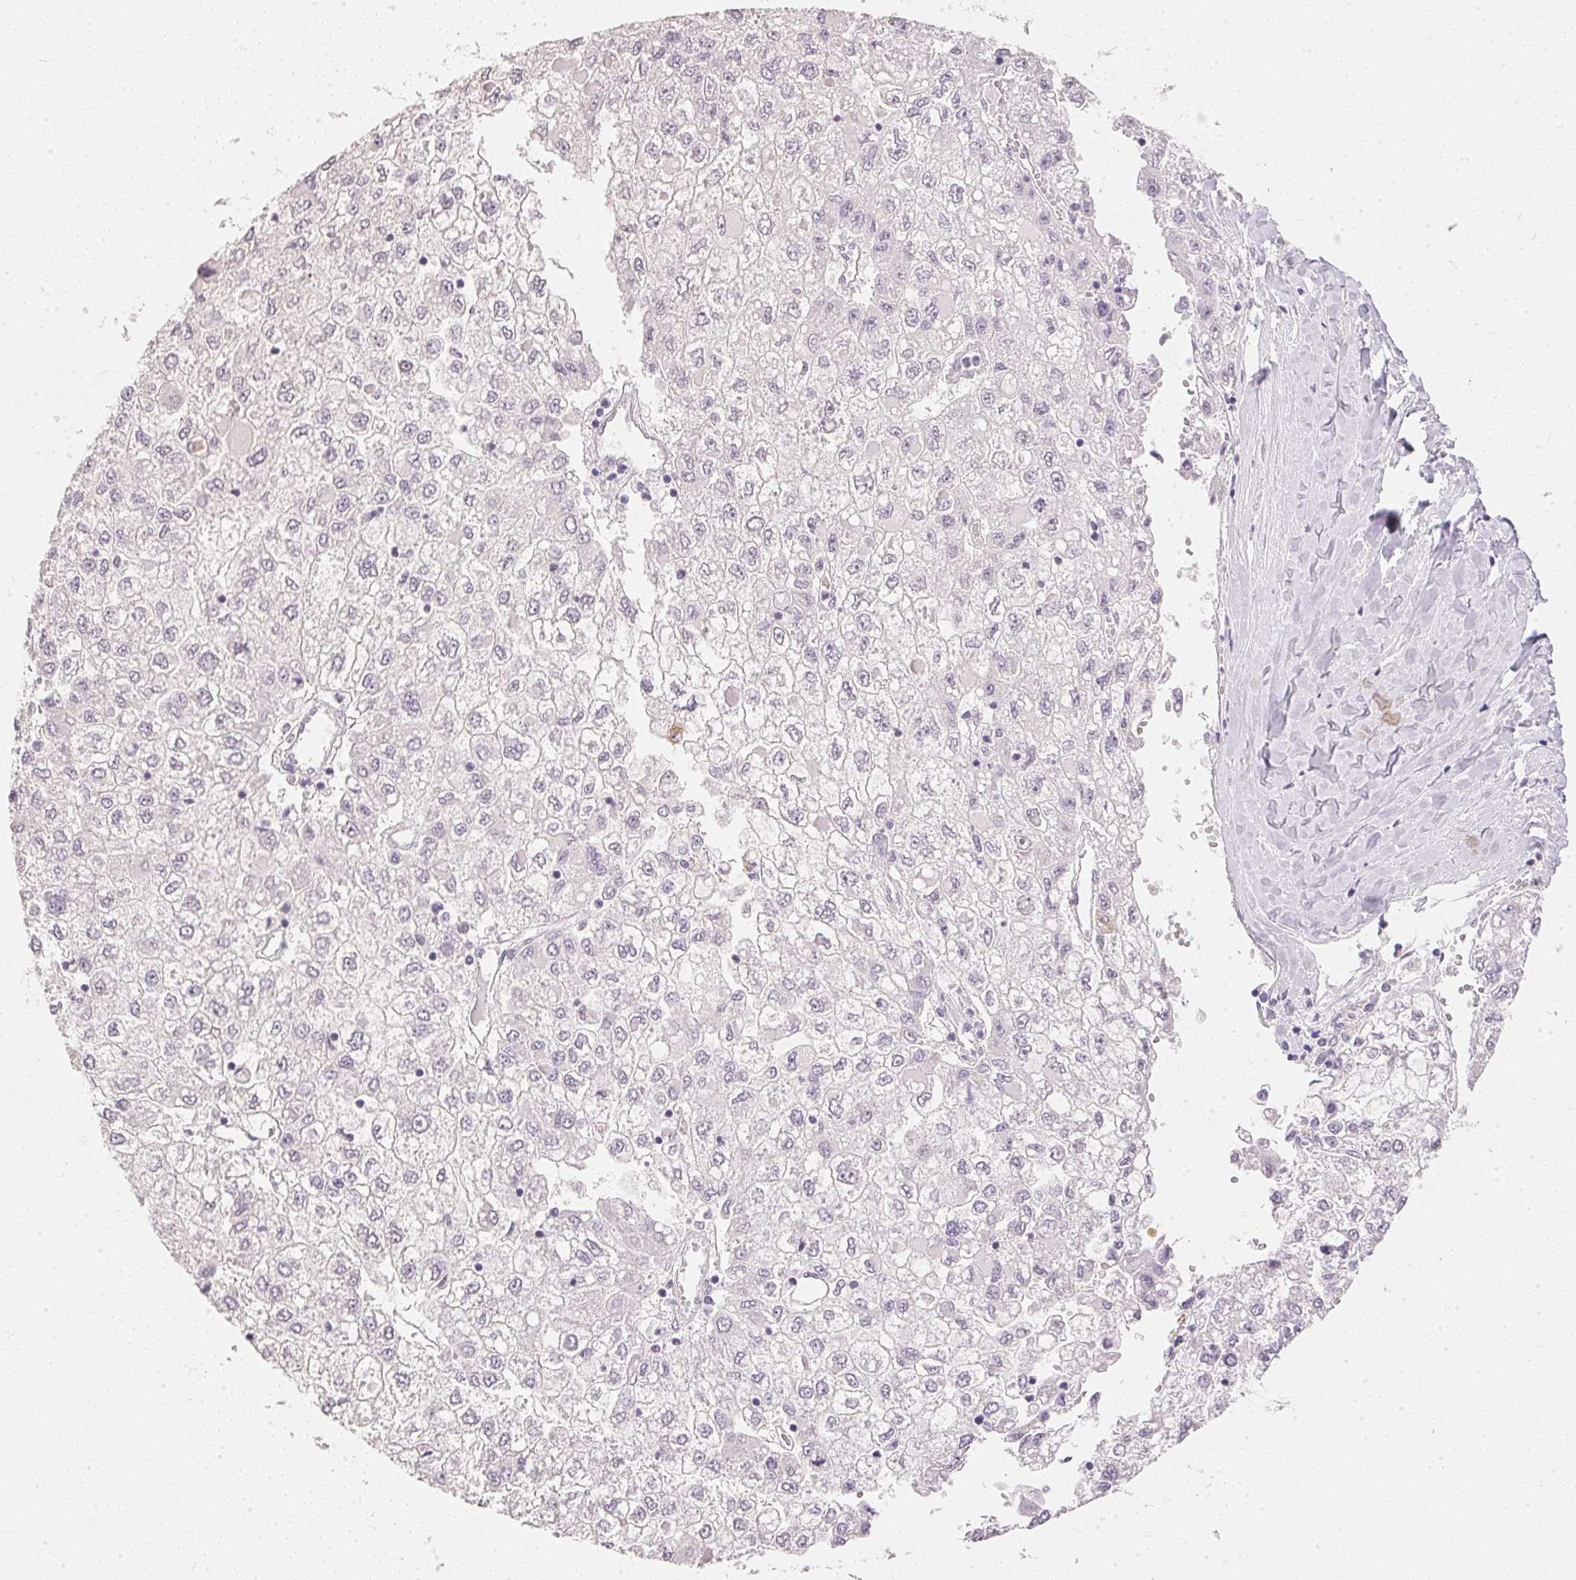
{"staining": {"intensity": "negative", "quantity": "none", "location": "none"}, "tissue": "liver cancer", "cell_type": "Tumor cells", "image_type": "cancer", "snomed": [{"axis": "morphology", "description": "Carcinoma, Hepatocellular, NOS"}, {"axis": "topography", "description": "Liver"}], "caption": "IHC micrograph of human liver hepatocellular carcinoma stained for a protein (brown), which exhibits no staining in tumor cells.", "gene": "IGFBP1", "patient": {"sex": "male", "age": 40}}